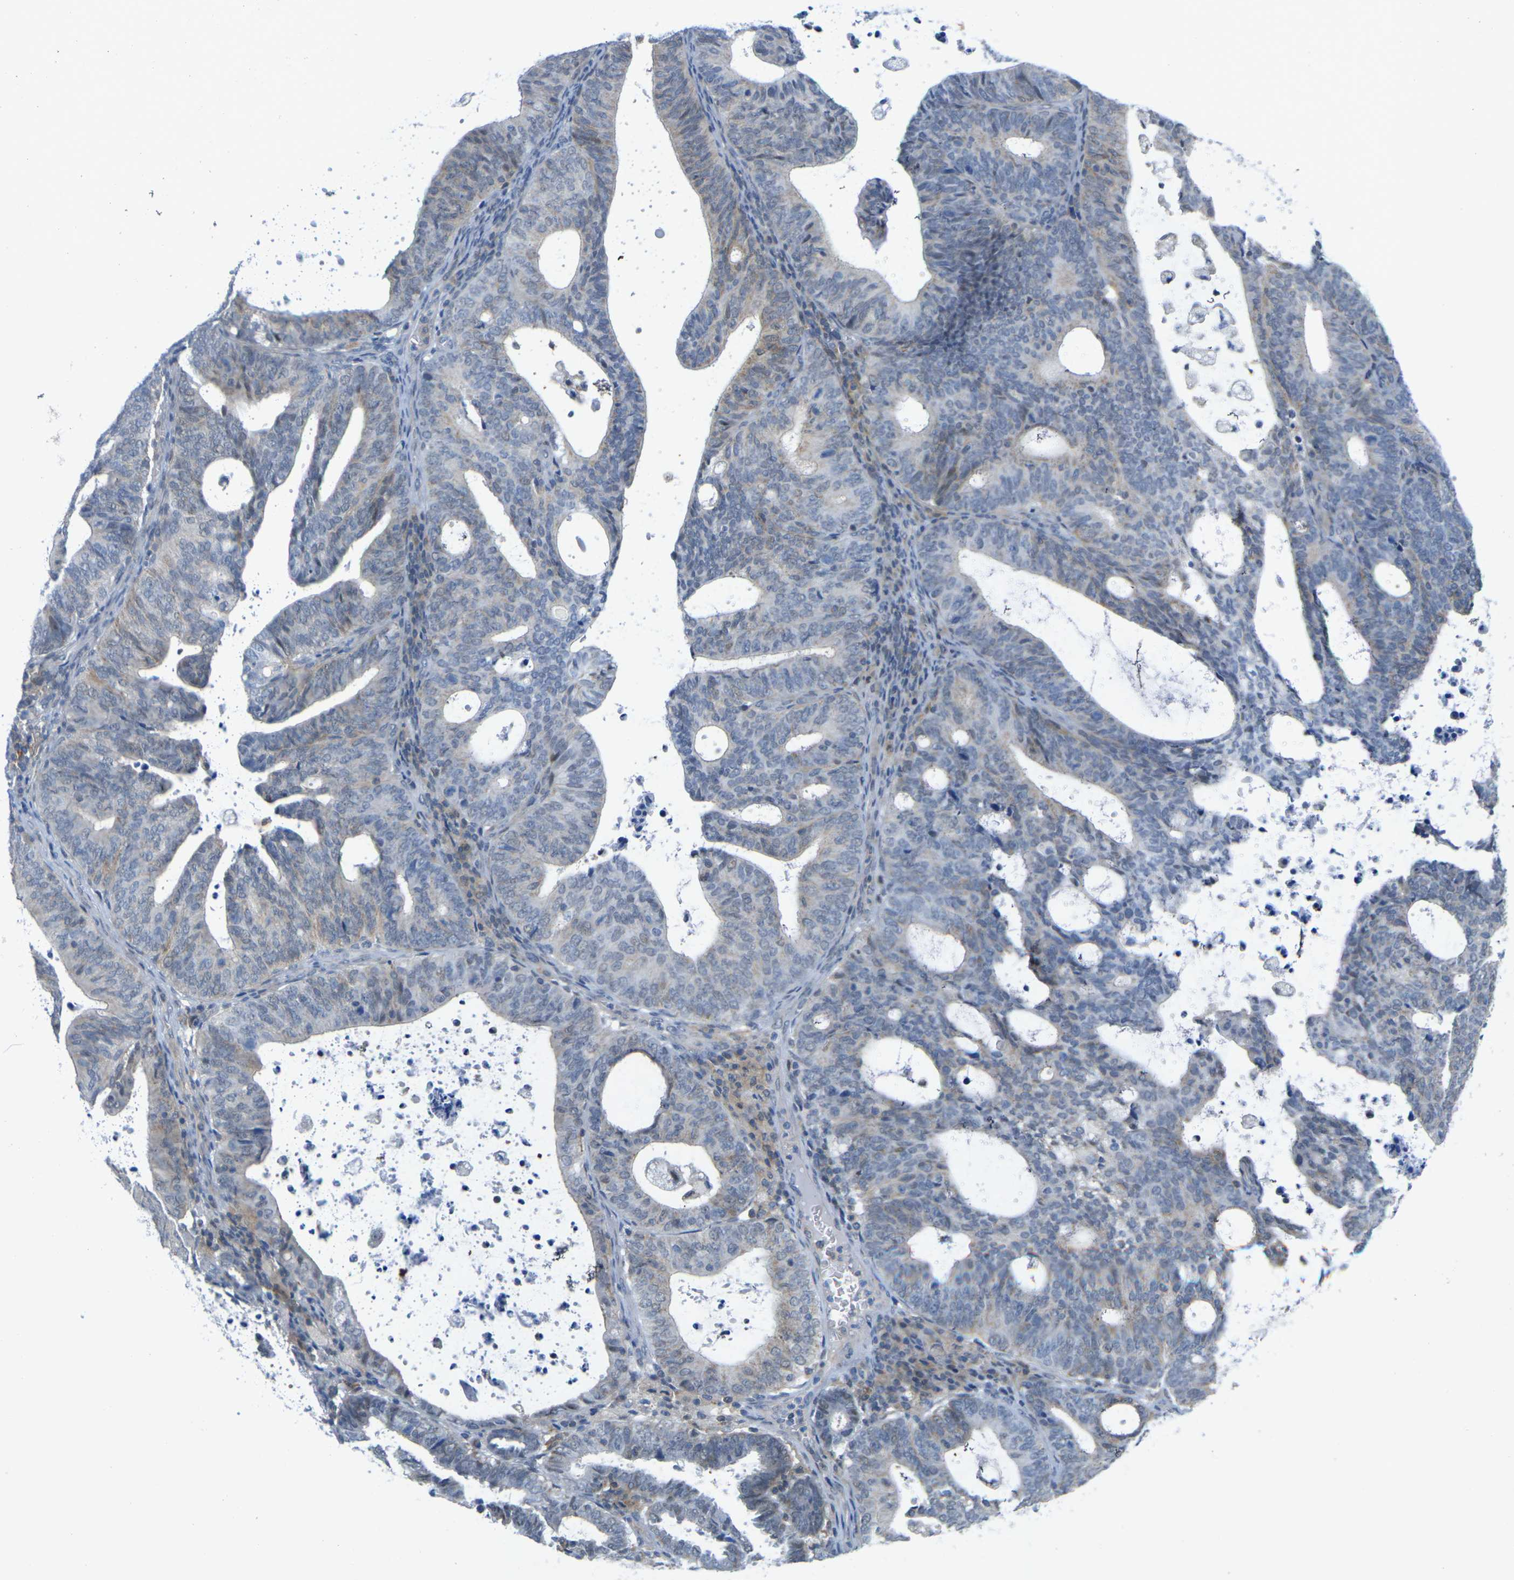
{"staining": {"intensity": "weak", "quantity": "<25%", "location": "cytoplasmic/membranous"}, "tissue": "endometrial cancer", "cell_type": "Tumor cells", "image_type": "cancer", "snomed": [{"axis": "morphology", "description": "Adenocarcinoma, NOS"}, {"axis": "topography", "description": "Uterus"}], "caption": "Immunohistochemistry (IHC) of endometrial cancer (adenocarcinoma) demonstrates no positivity in tumor cells.", "gene": "OTOF", "patient": {"sex": "female", "age": 83}}